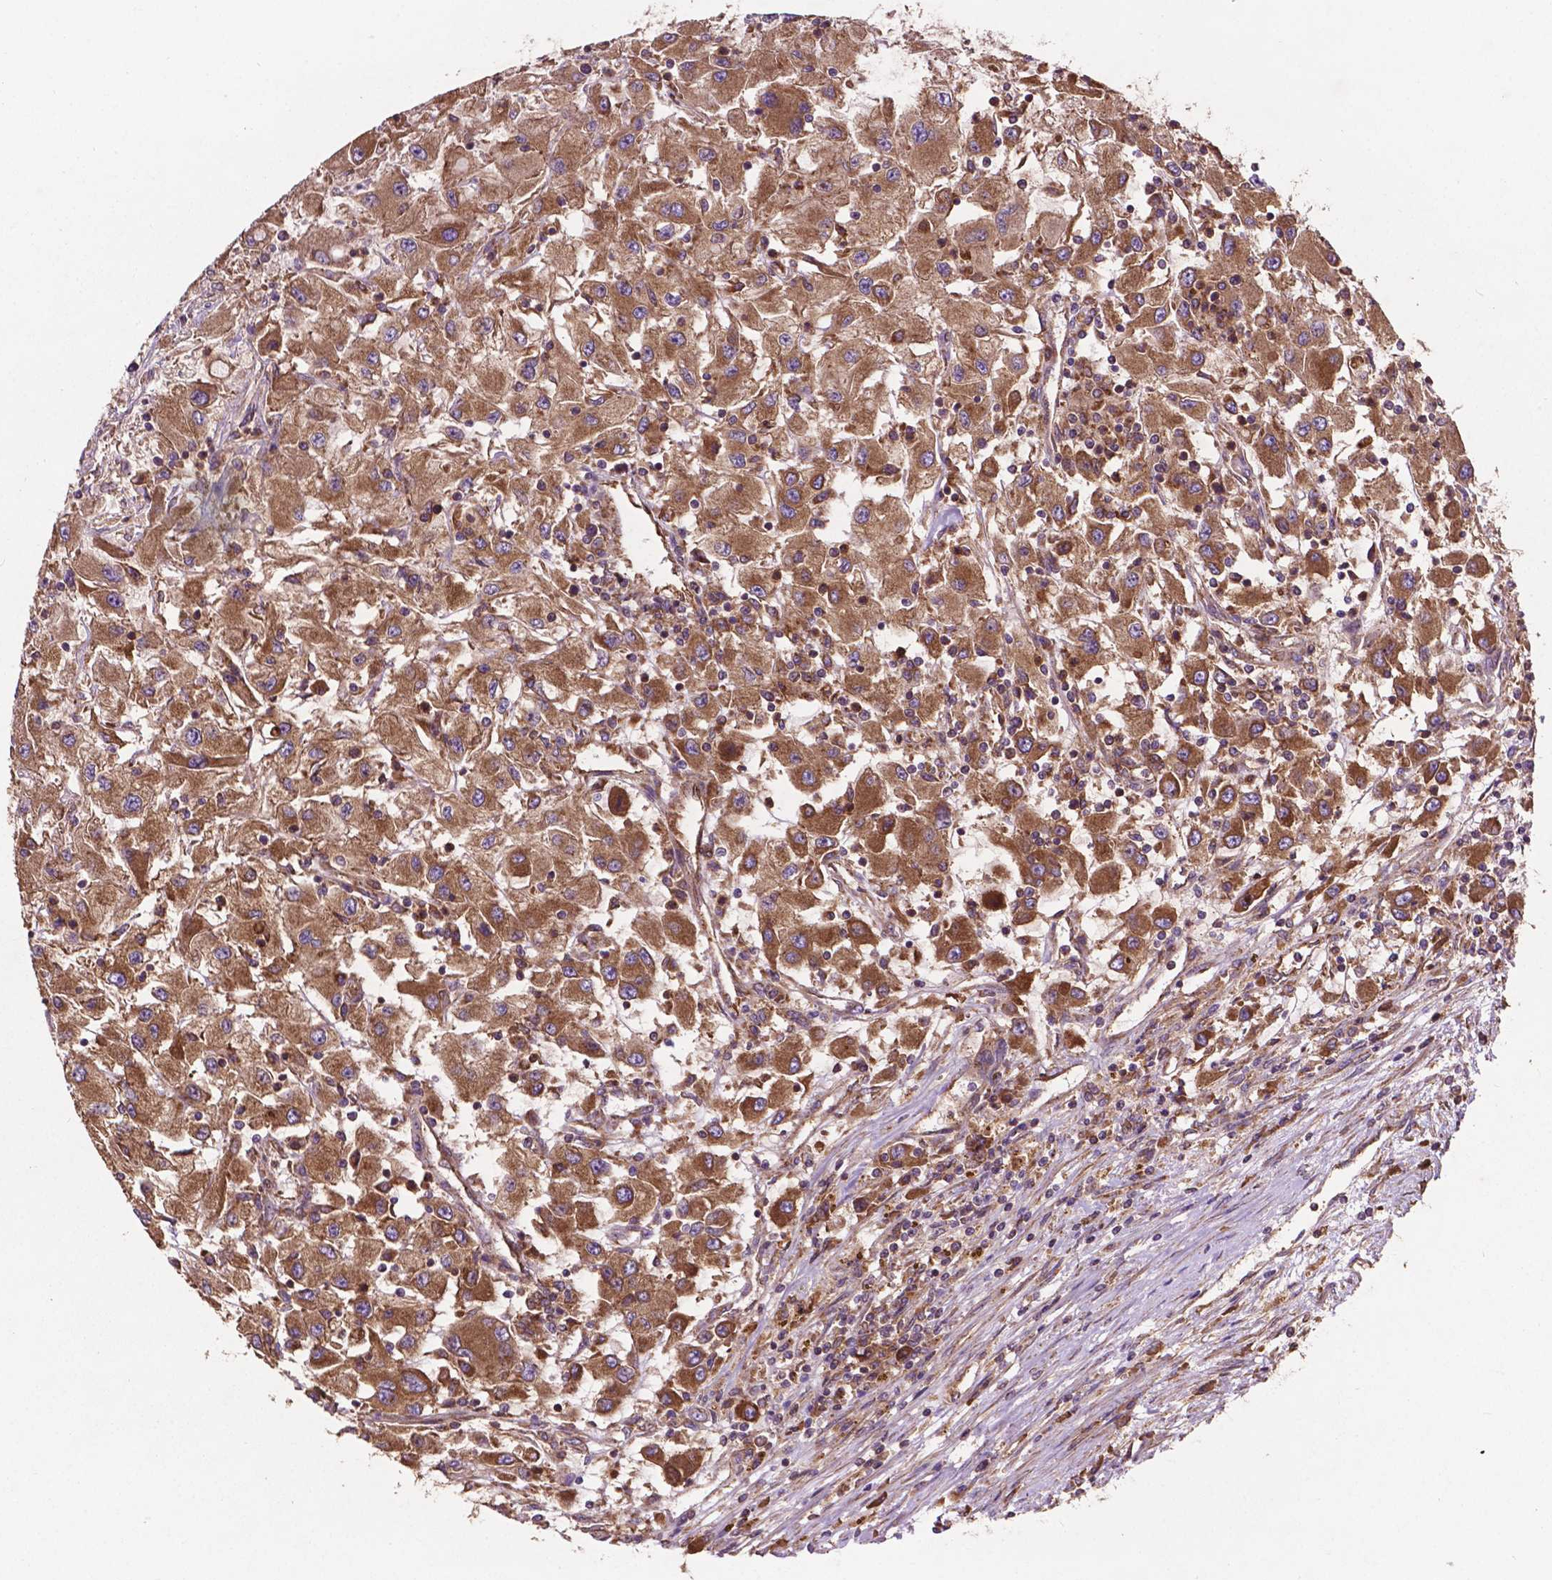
{"staining": {"intensity": "moderate", "quantity": ">75%", "location": "cytoplasmic/membranous"}, "tissue": "renal cancer", "cell_type": "Tumor cells", "image_type": "cancer", "snomed": [{"axis": "morphology", "description": "Adenocarcinoma, NOS"}, {"axis": "topography", "description": "Kidney"}], "caption": "High-power microscopy captured an immunohistochemistry histopathology image of adenocarcinoma (renal), revealing moderate cytoplasmic/membranous staining in approximately >75% of tumor cells. Immunohistochemistry (ihc) stains the protein in brown and the nuclei are stained blue.", "gene": "CCDC71L", "patient": {"sex": "female", "age": 67}}